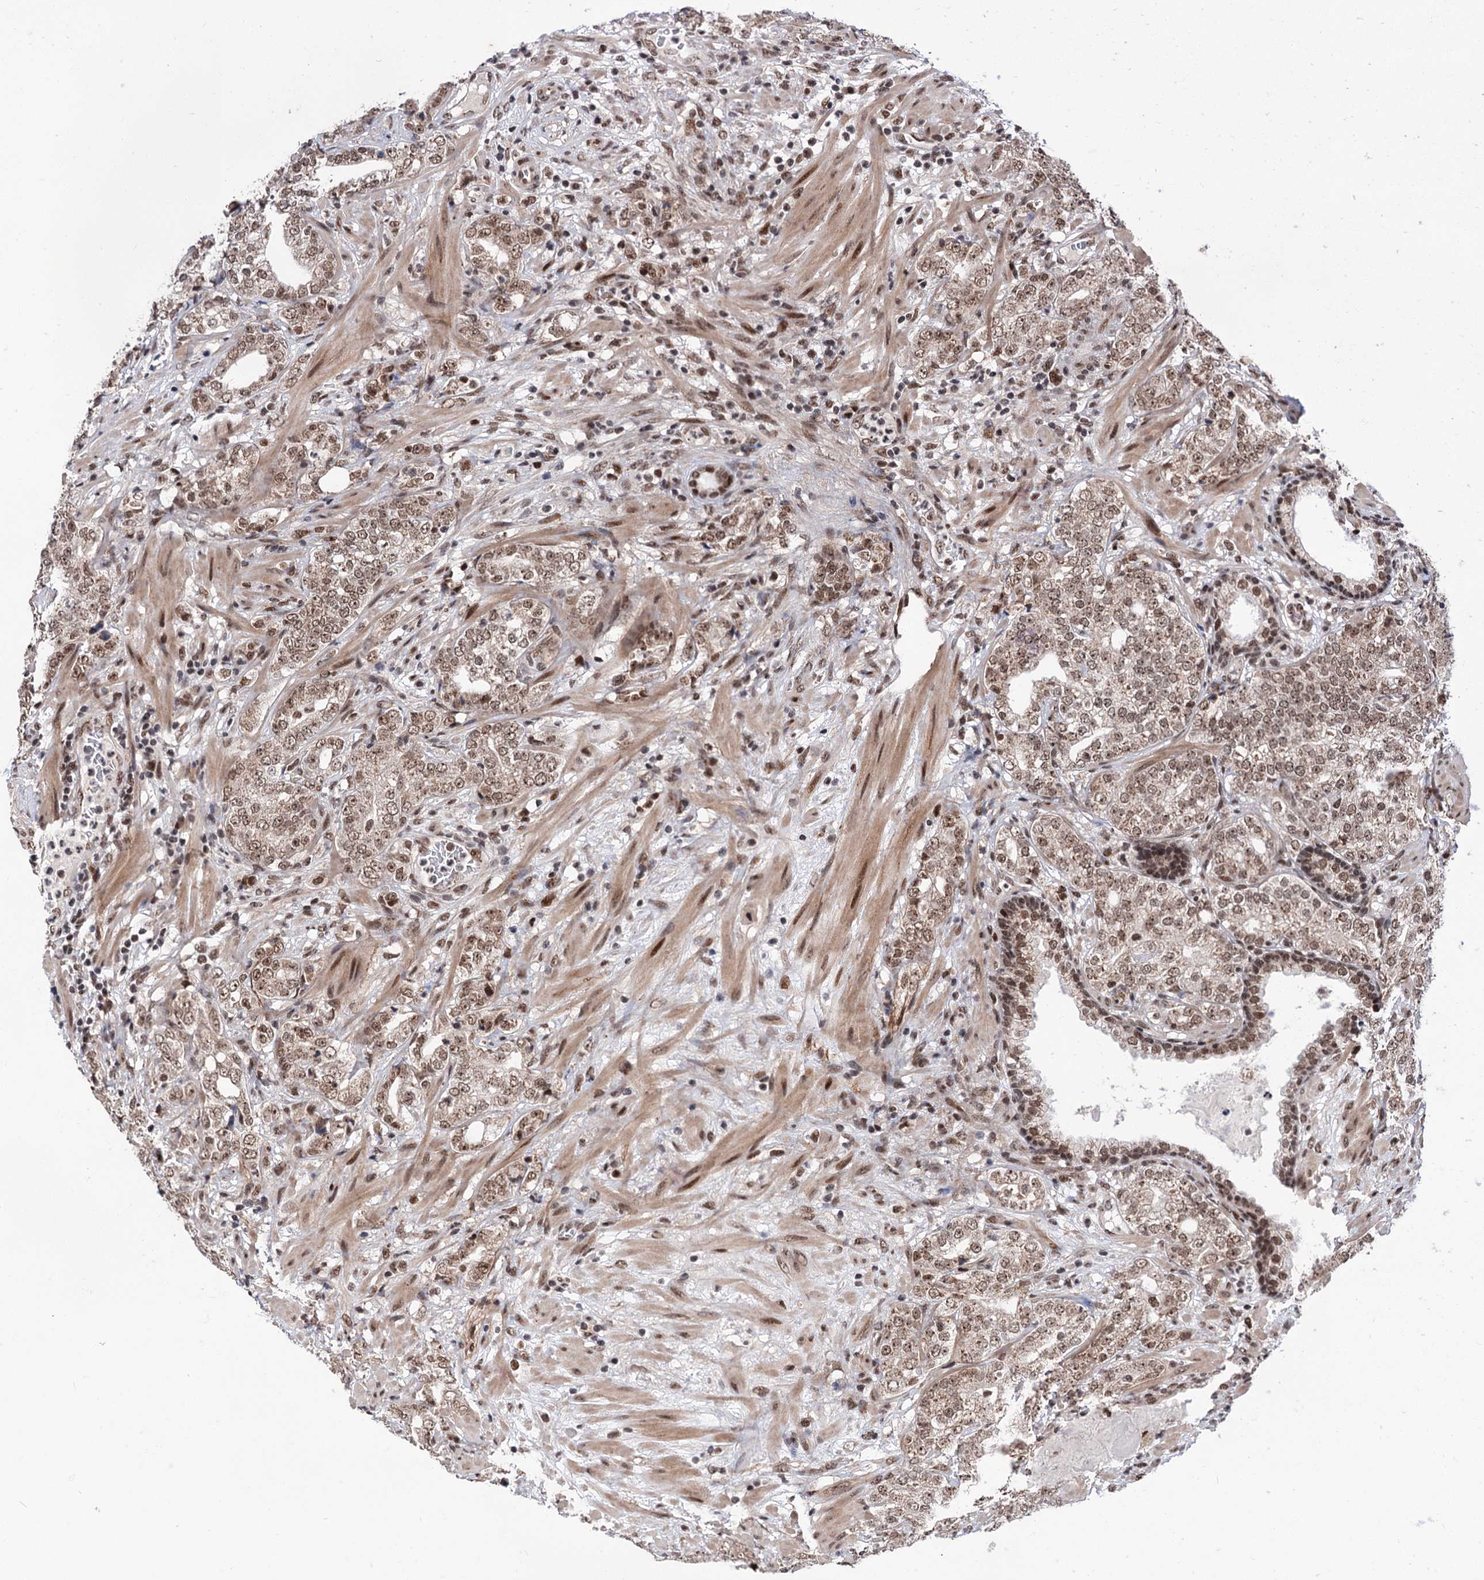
{"staining": {"intensity": "moderate", "quantity": ">75%", "location": "nuclear"}, "tissue": "prostate cancer", "cell_type": "Tumor cells", "image_type": "cancer", "snomed": [{"axis": "morphology", "description": "Adenocarcinoma, High grade"}, {"axis": "topography", "description": "Prostate"}], "caption": "Prostate adenocarcinoma (high-grade) was stained to show a protein in brown. There is medium levels of moderate nuclear staining in about >75% of tumor cells.", "gene": "MAML1", "patient": {"sex": "male", "age": 64}}